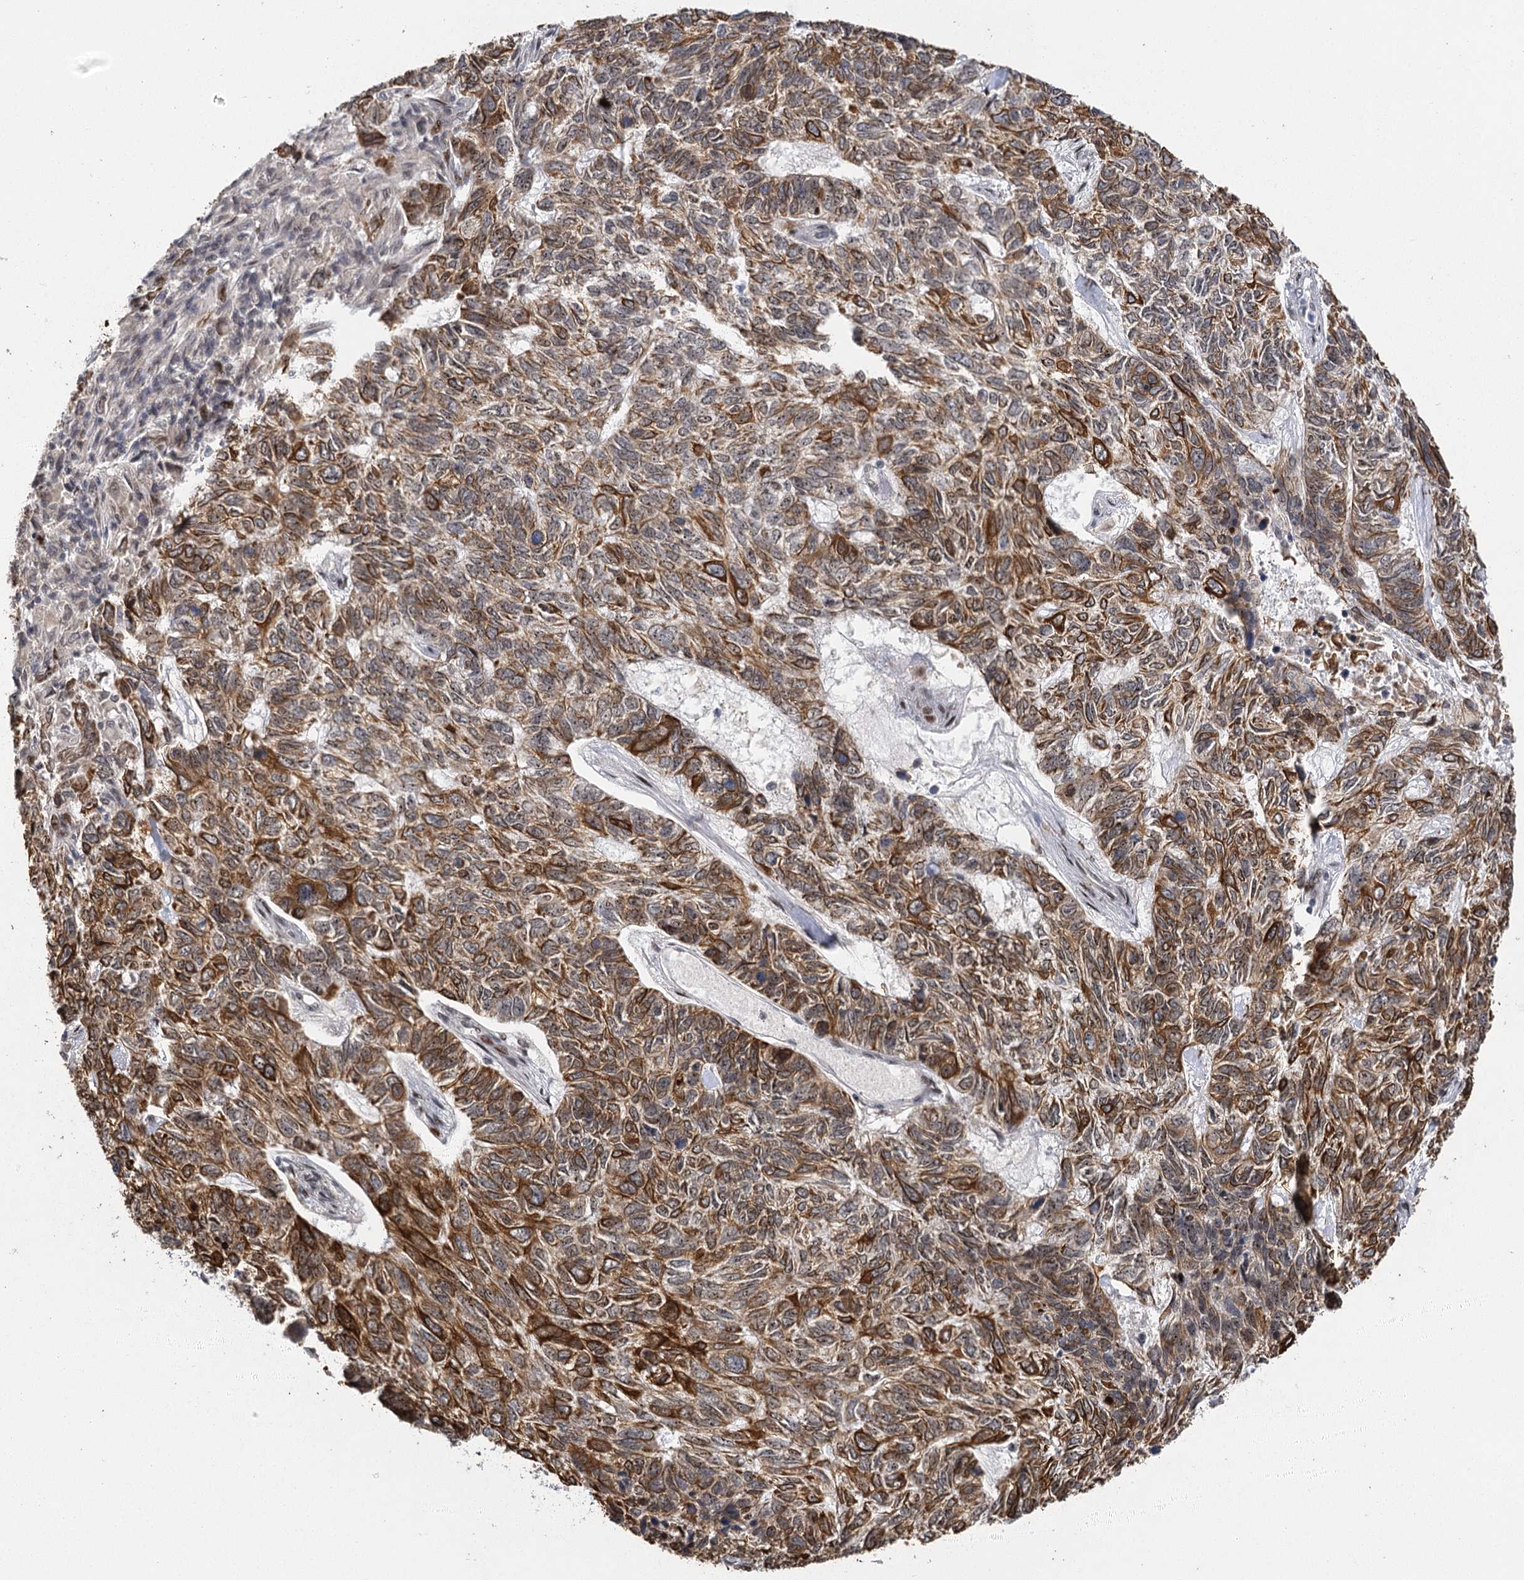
{"staining": {"intensity": "moderate", "quantity": ">75%", "location": "cytoplasmic/membranous"}, "tissue": "skin cancer", "cell_type": "Tumor cells", "image_type": "cancer", "snomed": [{"axis": "morphology", "description": "Basal cell carcinoma"}, {"axis": "topography", "description": "Skin"}], "caption": "Brown immunohistochemical staining in human skin cancer reveals moderate cytoplasmic/membranous staining in approximately >75% of tumor cells.", "gene": "IL11RA", "patient": {"sex": "female", "age": 65}}